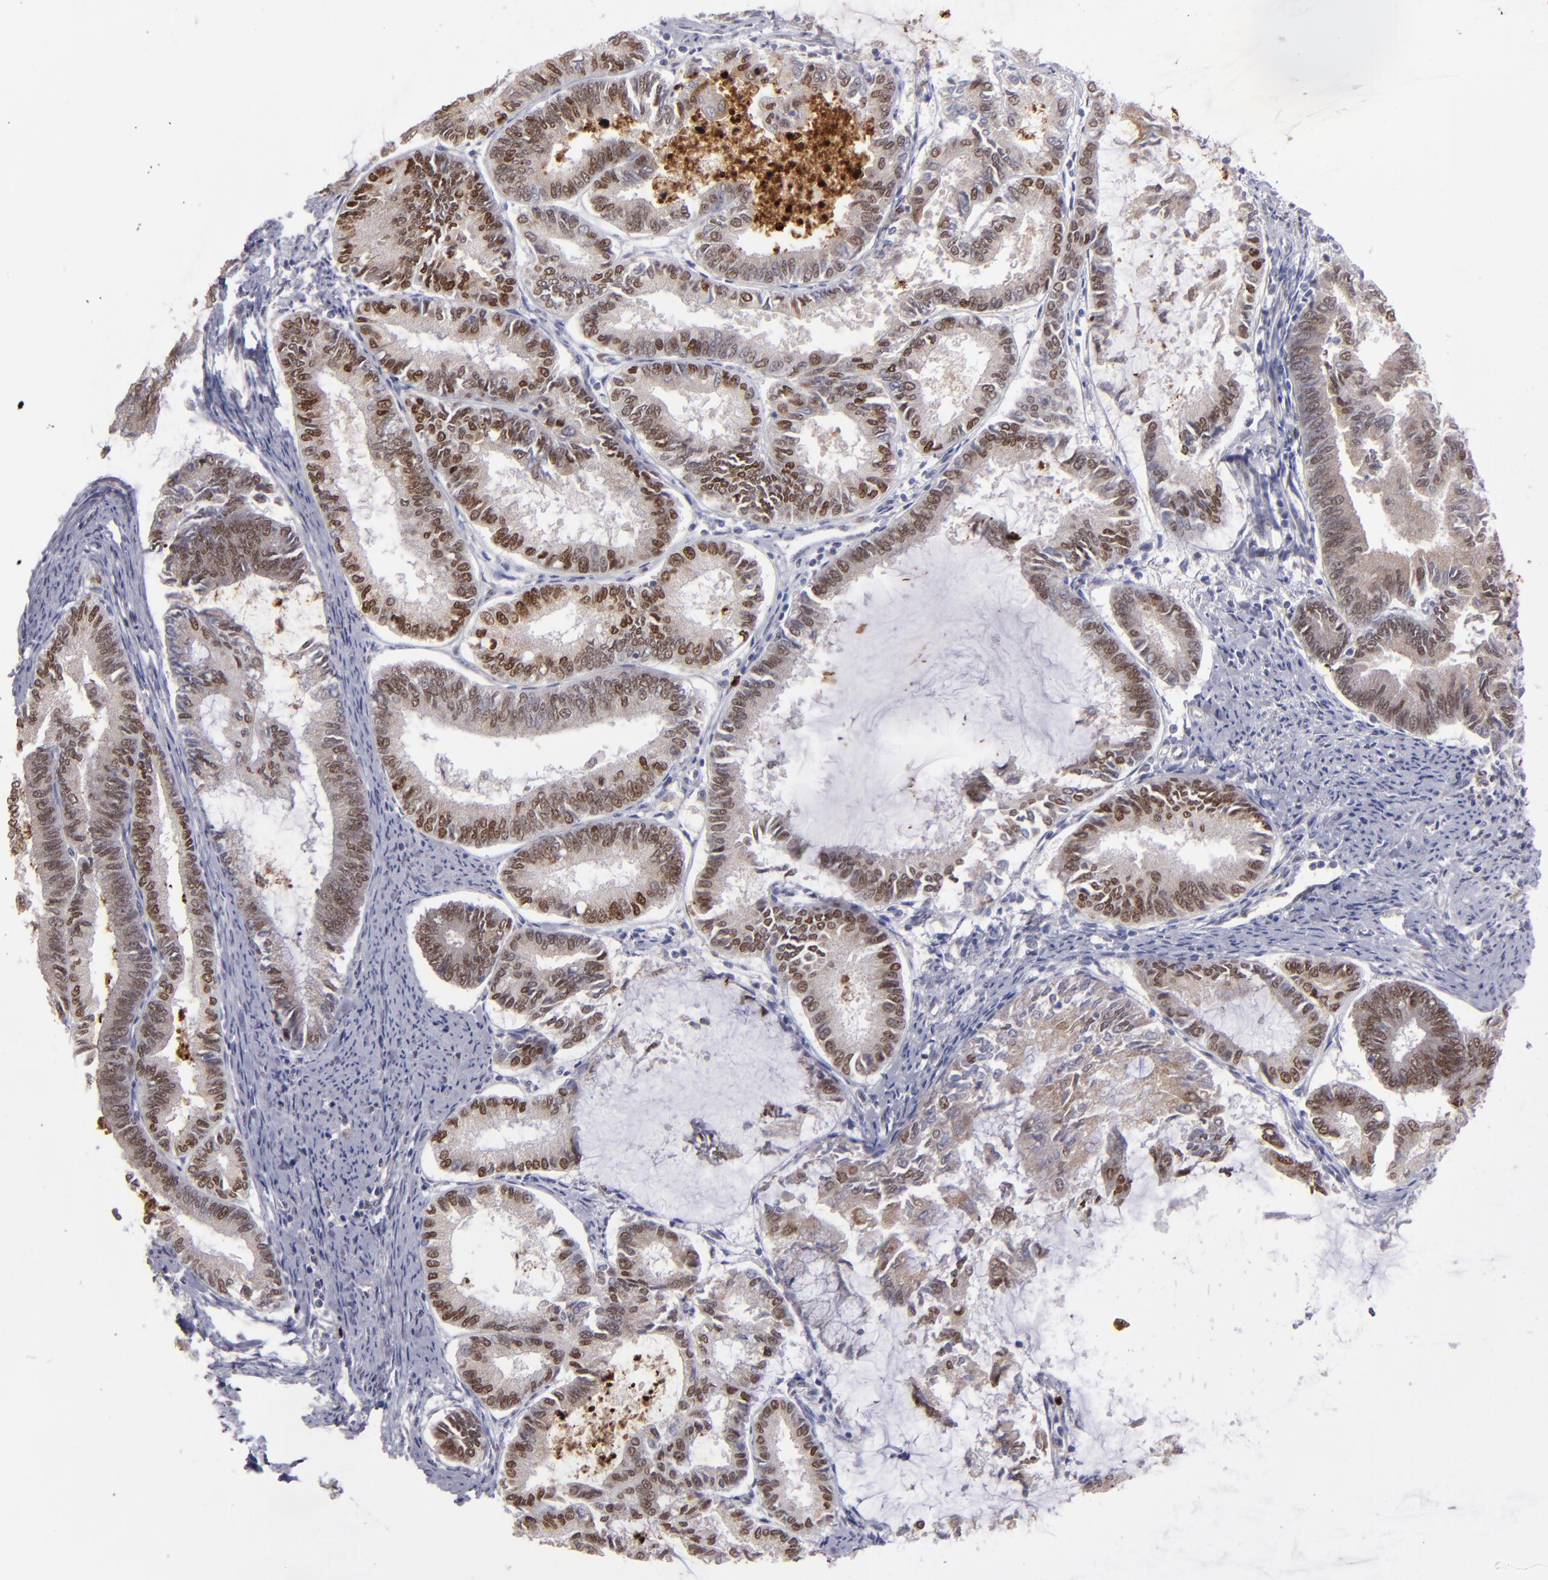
{"staining": {"intensity": "strong", "quantity": ">75%", "location": "nuclear"}, "tissue": "endometrial cancer", "cell_type": "Tumor cells", "image_type": "cancer", "snomed": [{"axis": "morphology", "description": "Adenocarcinoma, NOS"}, {"axis": "topography", "description": "Endometrium"}], "caption": "High-magnification brightfield microscopy of endometrial adenocarcinoma stained with DAB (brown) and counterstained with hematoxylin (blue). tumor cells exhibit strong nuclear positivity is identified in about>75% of cells.", "gene": "RREB1", "patient": {"sex": "female", "age": 86}}